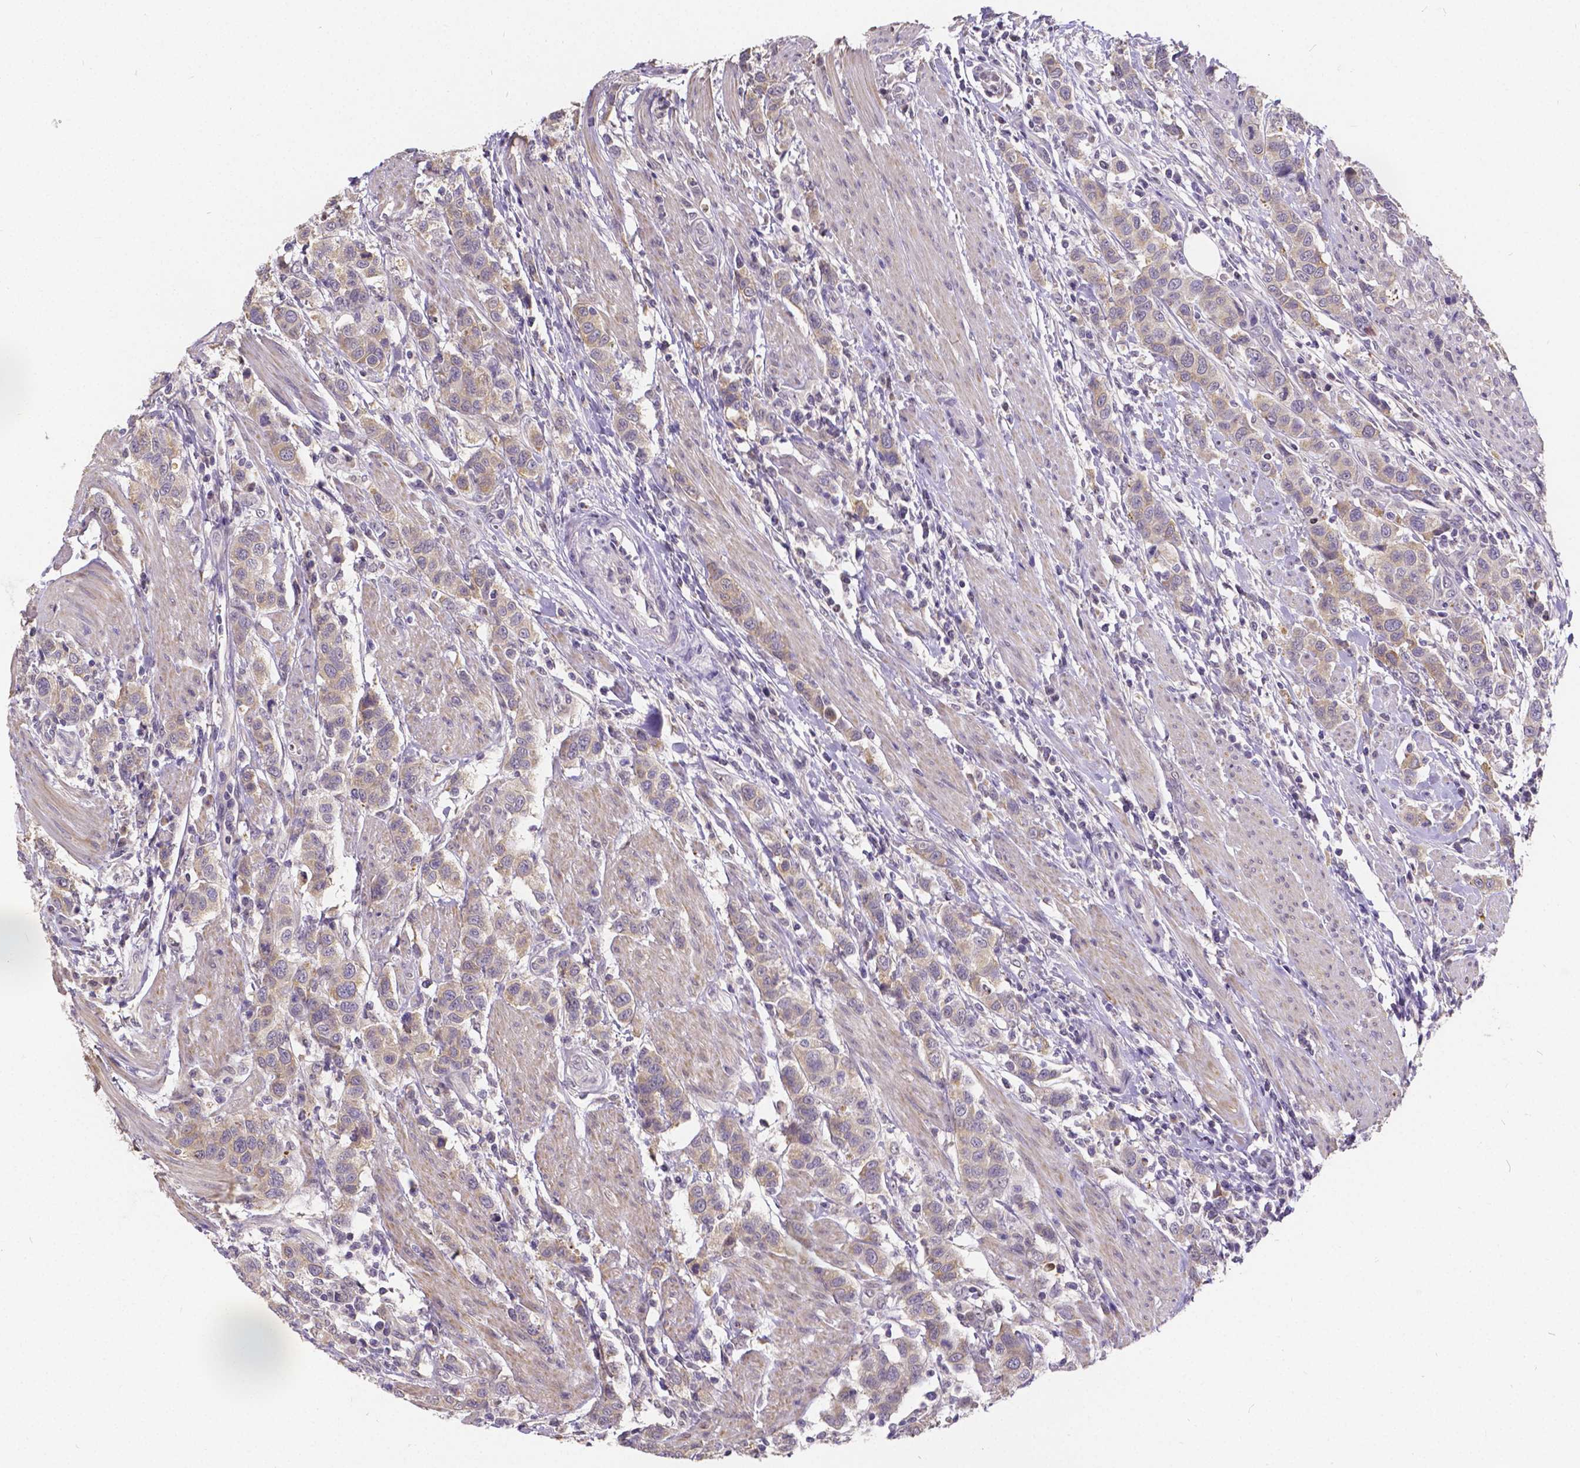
{"staining": {"intensity": "weak", "quantity": ">75%", "location": "cytoplasmic/membranous"}, "tissue": "urothelial cancer", "cell_type": "Tumor cells", "image_type": "cancer", "snomed": [{"axis": "morphology", "description": "Urothelial carcinoma, High grade"}, {"axis": "topography", "description": "Urinary bladder"}], "caption": "A histopathology image showing weak cytoplasmic/membranous staining in about >75% of tumor cells in high-grade urothelial carcinoma, as visualized by brown immunohistochemical staining.", "gene": "CTNNA2", "patient": {"sex": "female", "age": 58}}